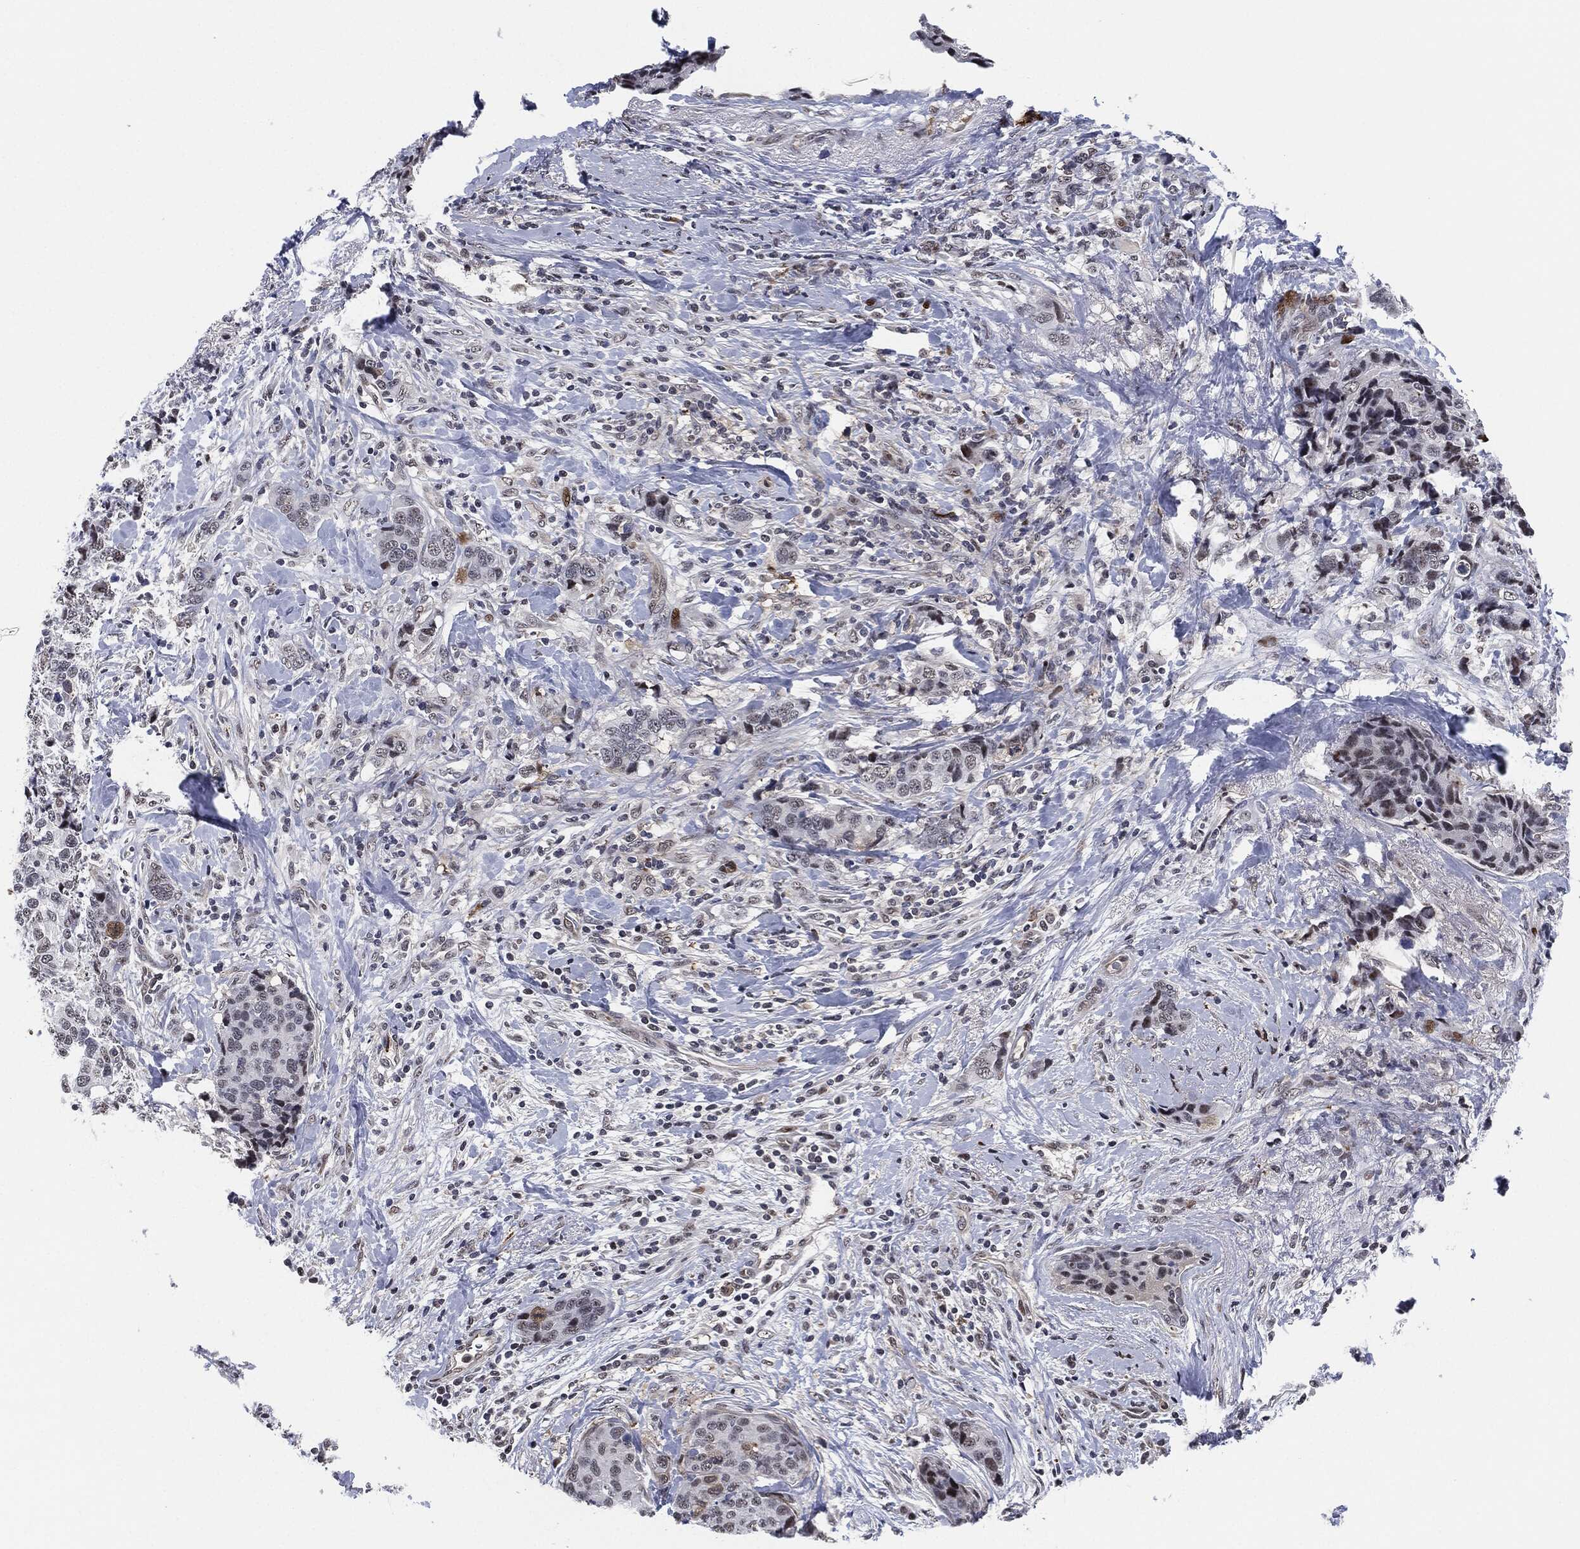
{"staining": {"intensity": "negative", "quantity": "none", "location": "none"}, "tissue": "breast cancer", "cell_type": "Tumor cells", "image_type": "cancer", "snomed": [{"axis": "morphology", "description": "Lobular carcinoma"}, {"axis": "topography", "description": "Breast"}], "caption": "Breast cancer (lobular carcinoma) stained for a protein using IHC exhibits no positivity tumor cells.", "gene": "AKT2", "patient": {"sex": "female", "age": 59}}